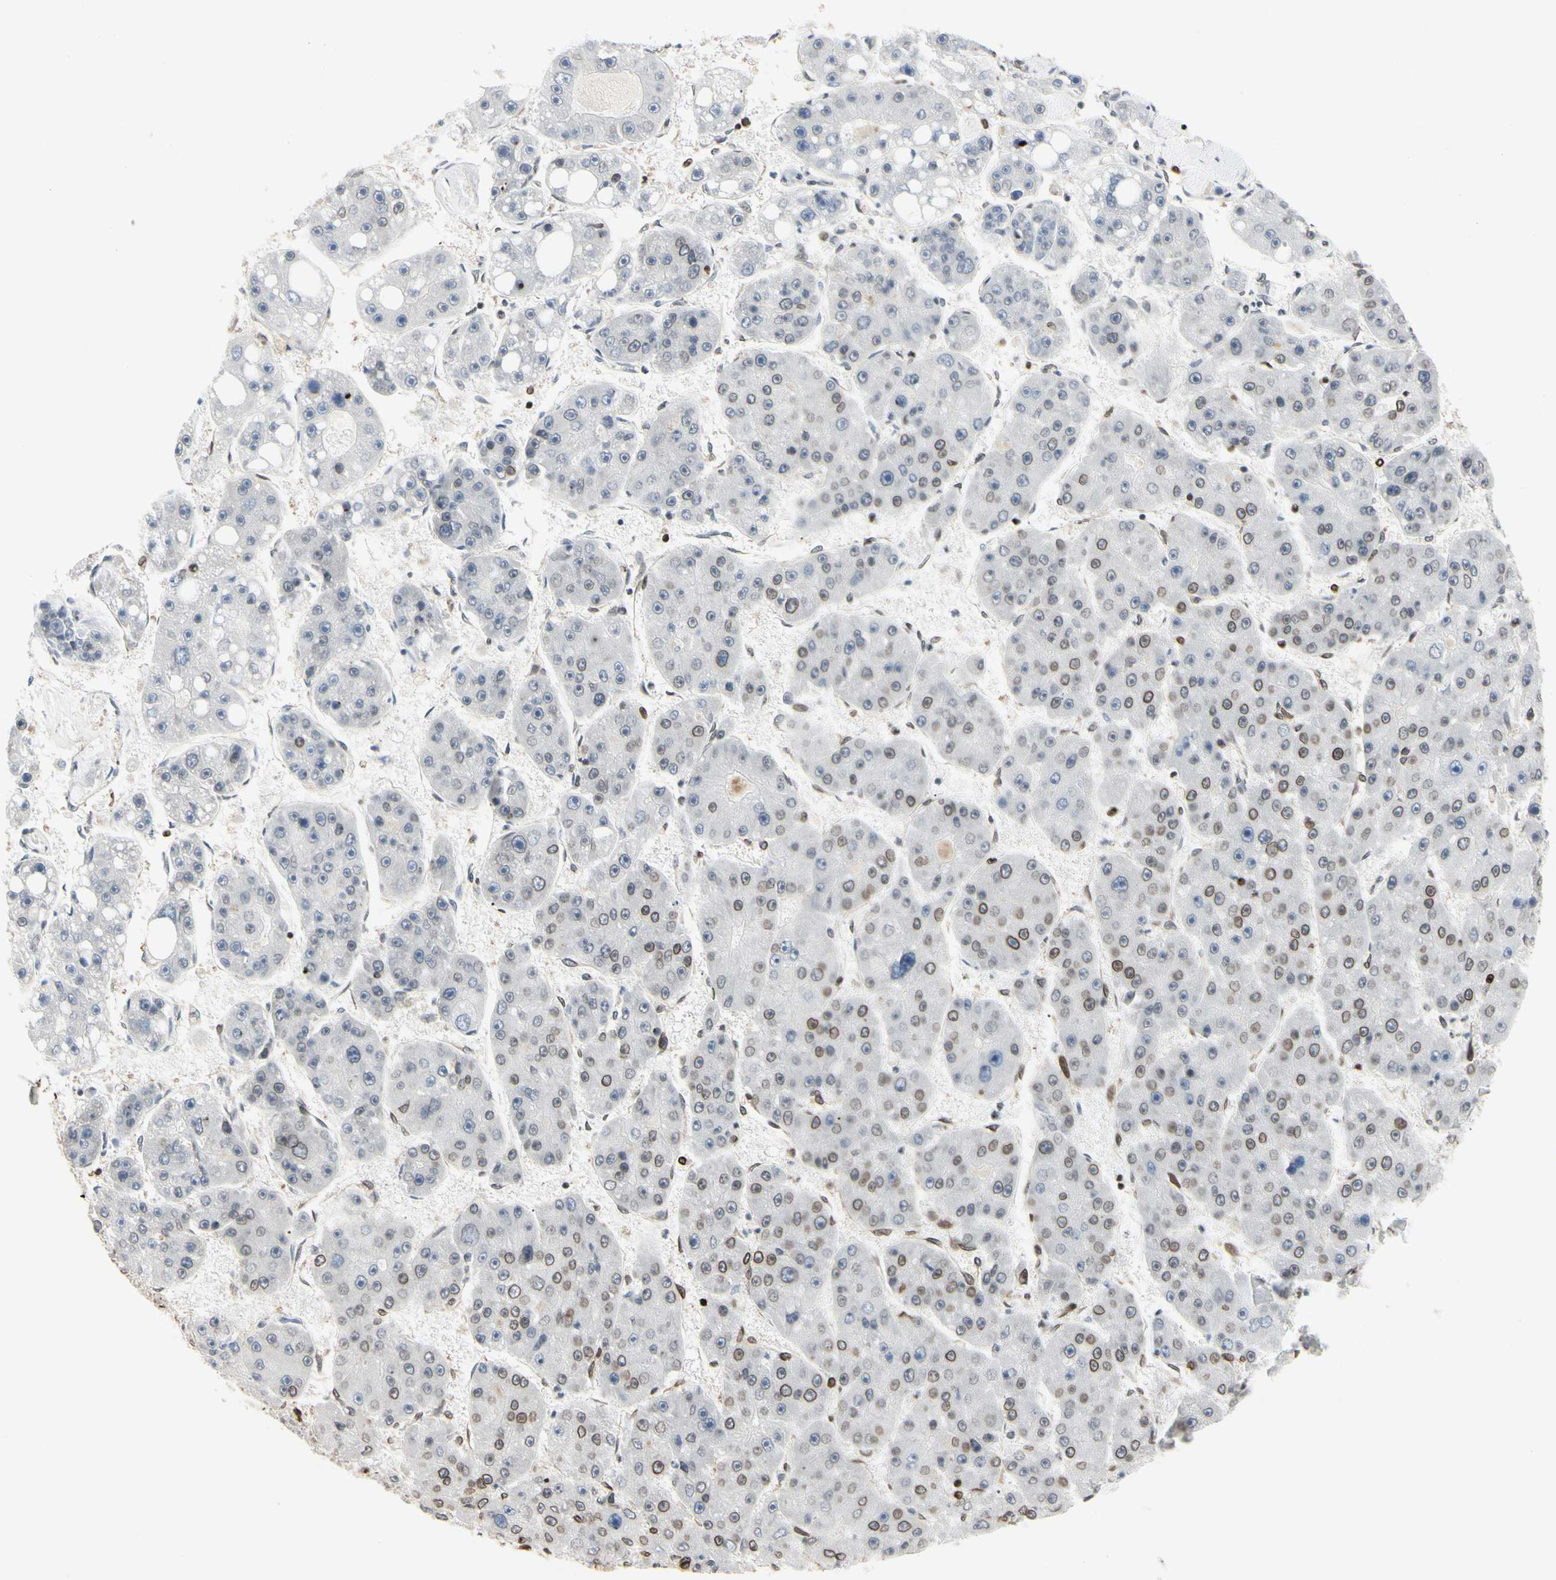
{"staining": {"intensity": "weak", "quantity": "<25%", "location": "cytoplasmic/membranous,nuclear"}, "tissue": "liver cancer", "cell_type": "Tumor cells", "image_type": "cancer", "snomed": [{"axis": "morphology", "description": "Carcinoma, Hepatocellular, NOS"}, {"axis": "topography", "description": "Liver"}], "caption": "IHC image of human liver cancer (hepatocellular carcinoma) stained for a protein (brown), which displays no staining in tumor cells.", "gene": "TMPO", "patient": {"sex": "female", "age": 61}}